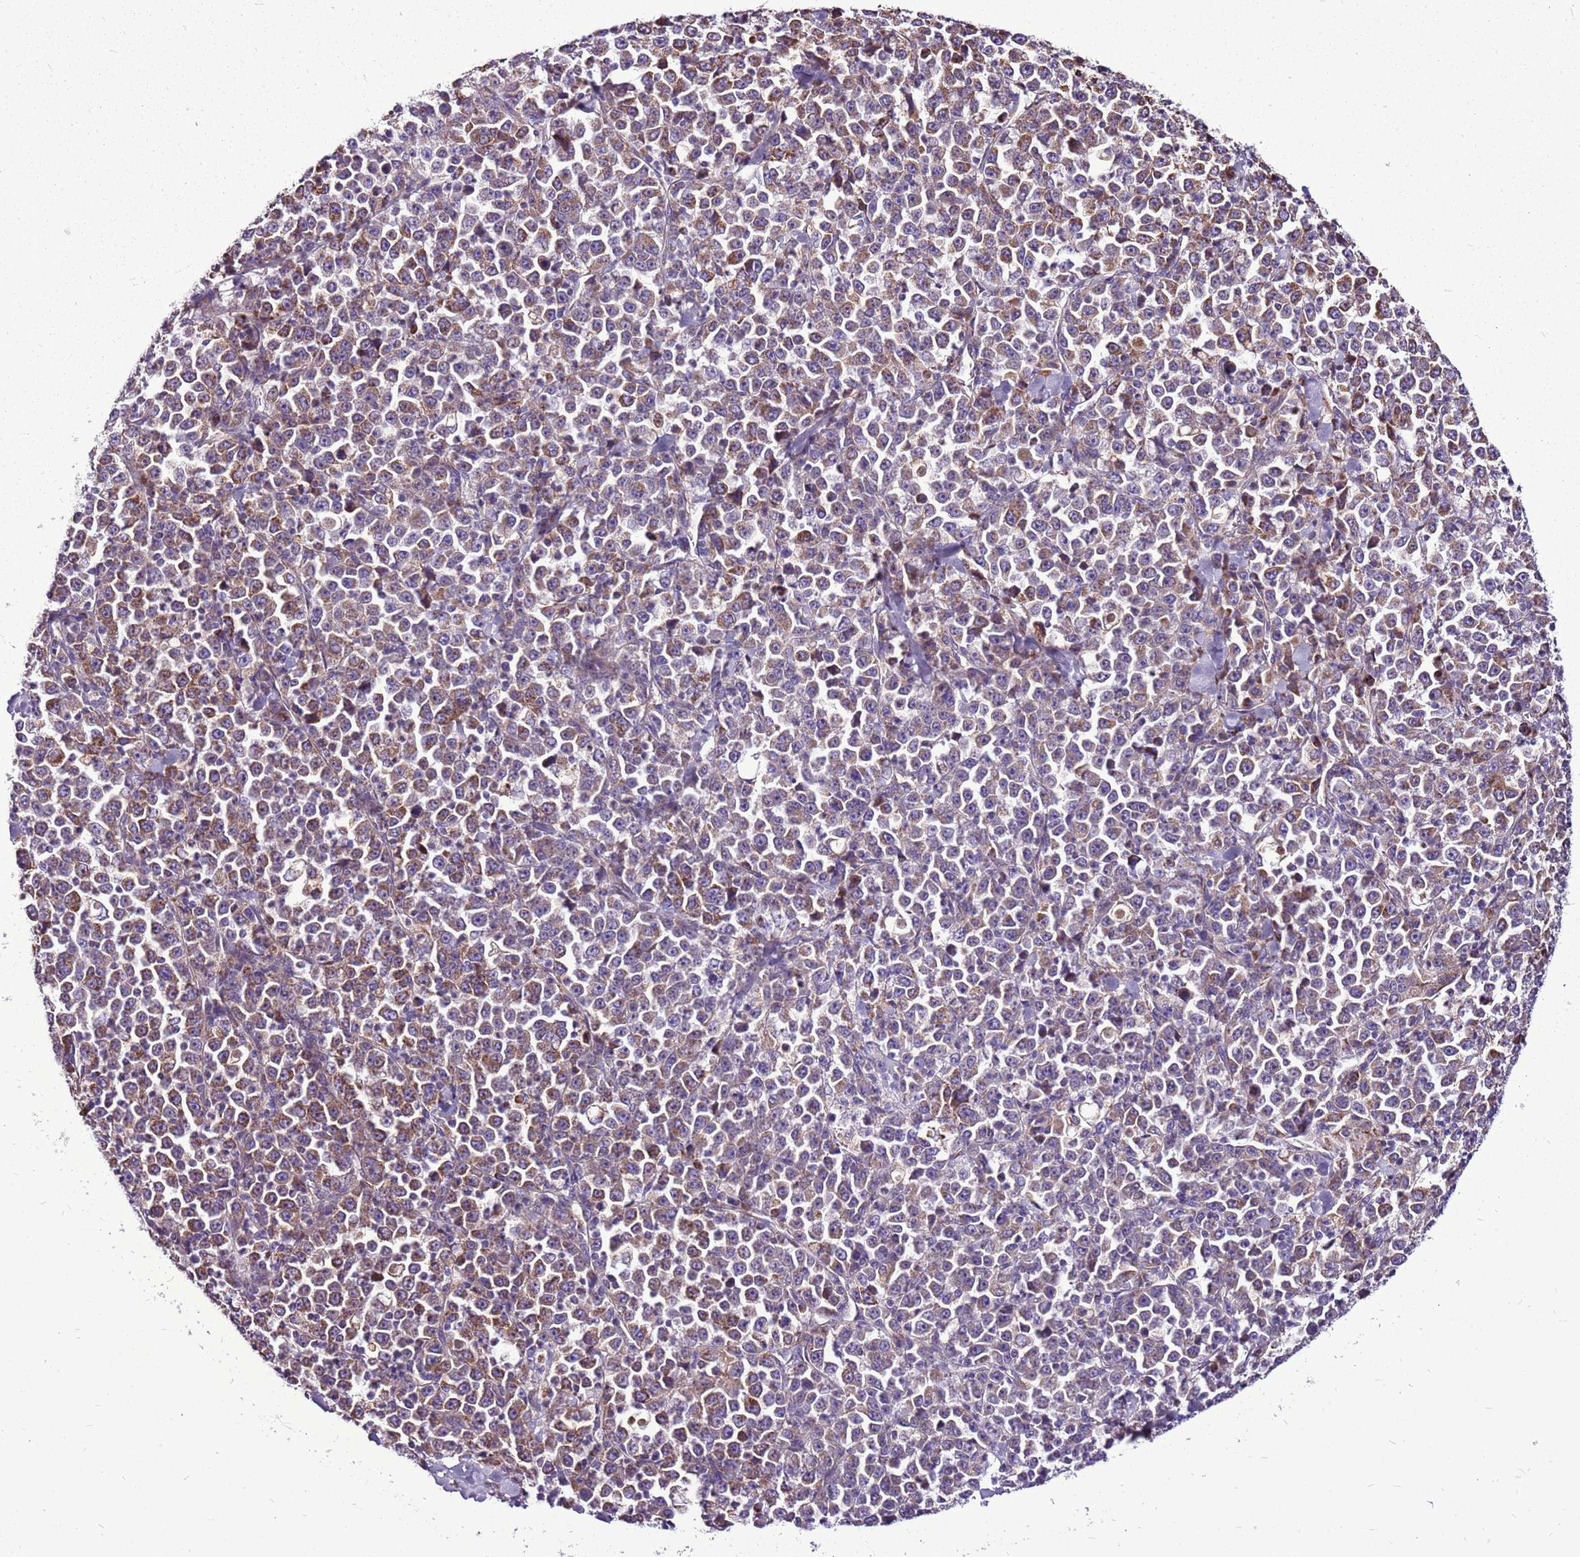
{"staining": {"intensity": "moderate", "quantity": ">75%", "location": "cytoplasmic/membranous"}, "tissue": "stomach cancer", "cell_type": "Tumor cells", "image_type": "cancer", "snomed": [{"axis": "morphology", "description": "Normal tissue, NOS"}, {"axis": "morphology", "description": "Adenocarcinoma, NOS"}, {"axis": "topography", "description": "Stomach, upper"}, {"axis": "topography", "description": "Stomach"}], "caption": "Stomach adenocarcinoma stained for a protein (brown) demonstrates moderate cytoplasmic/membranous positive staining in approximately >75% of tumor cells.", "gene": "GCDH", "patient": {"sex": "male", "age": 59}}